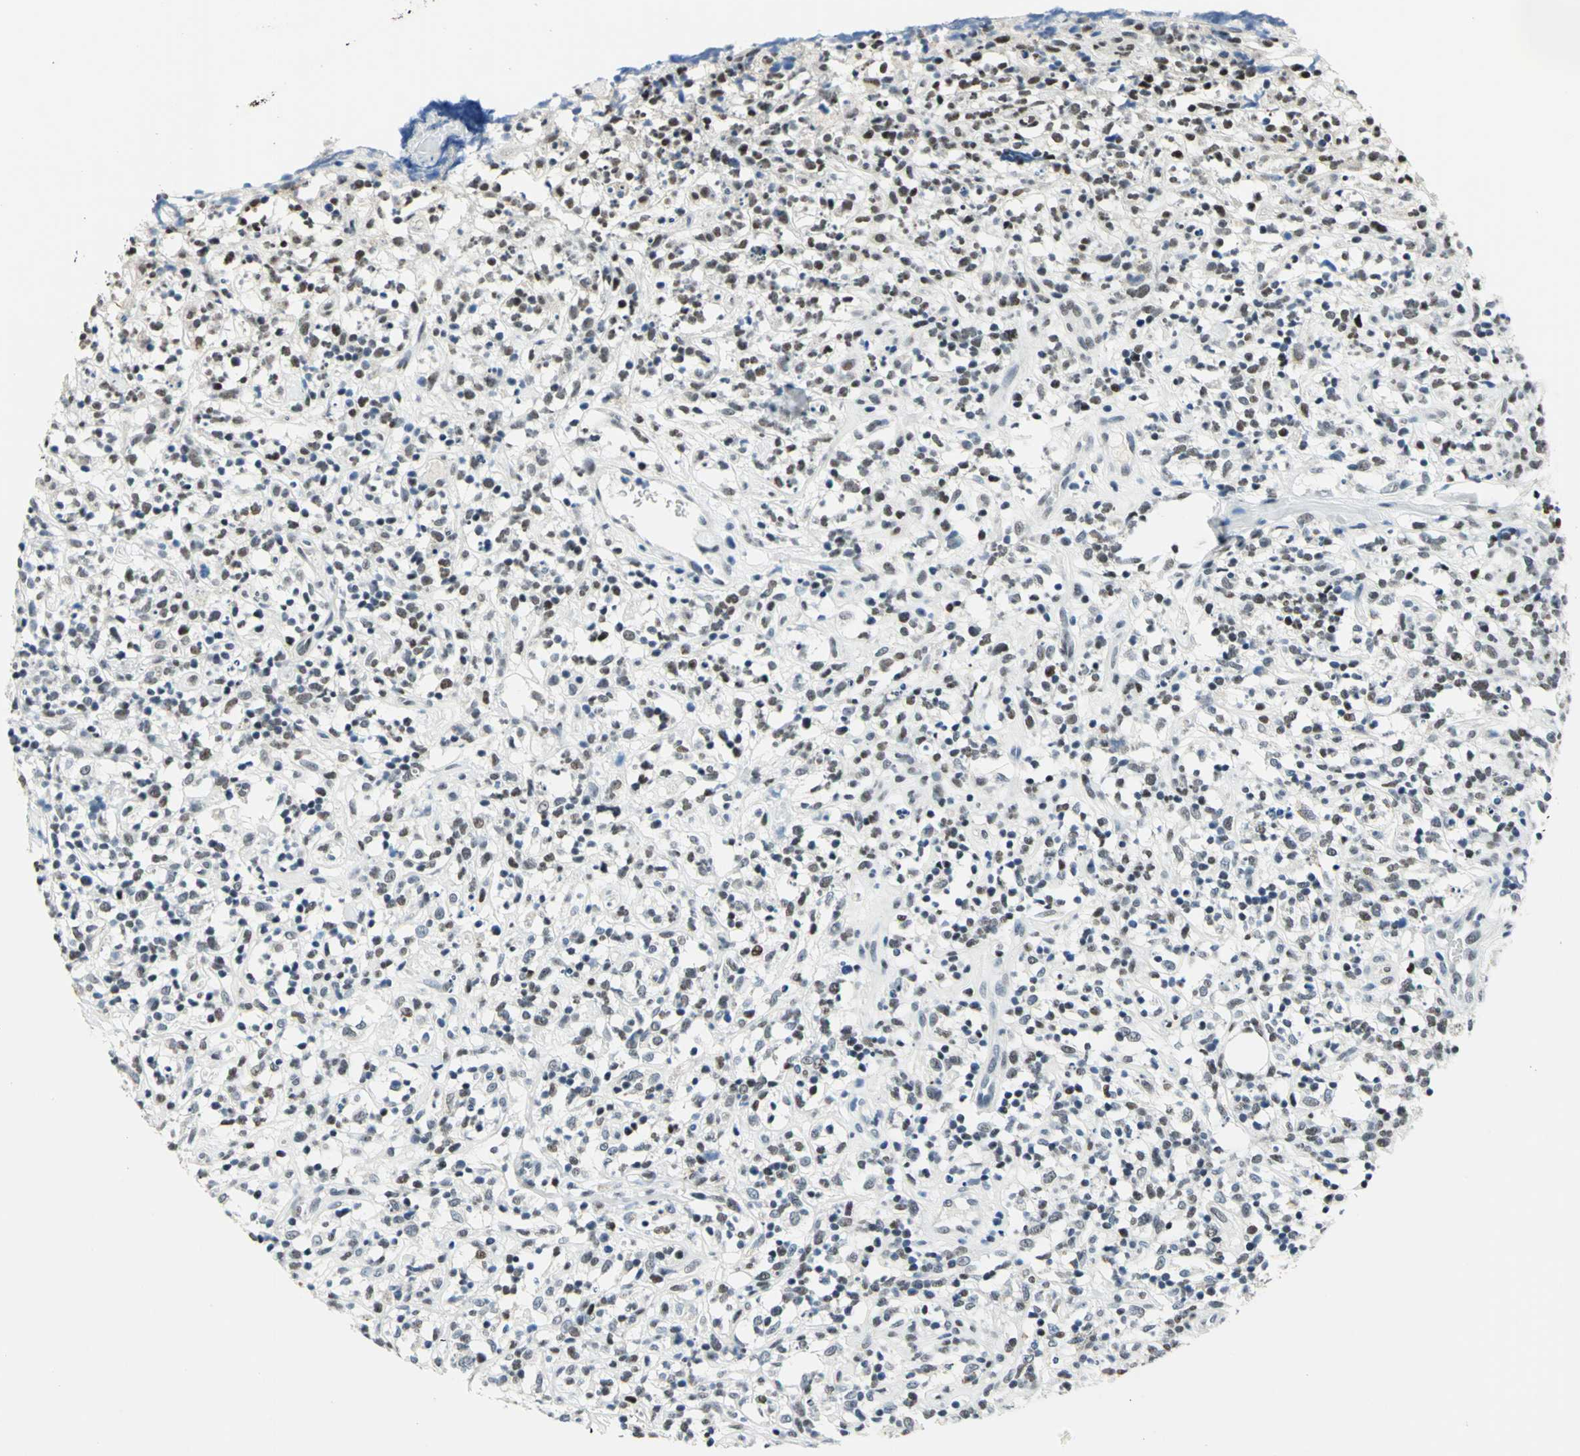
{"staining": {"intensity": "weak", "quantity": ">75%", "location": "nuclear"}, "tissue": "lymphoma", "cell_type": "Tumor cells", "image_type": "cancer", "snomed": [{"axis": "morphology", "description": "Malignant lymphoma, non-Hodgkin's type, High grade"}, {"axis": "topography", "description": "Lymph node"}], "caption": "Protein staining of high-grade malignant lymphoma, non-Hodgkin's type tissue demonstrates weak nuclear expression in about >75% of tumor cells. Ihc stains the protein in brown and the nuclei are stained blue.", "gene": "RAD17", "patient": {"sex": "female", "age": 73}}